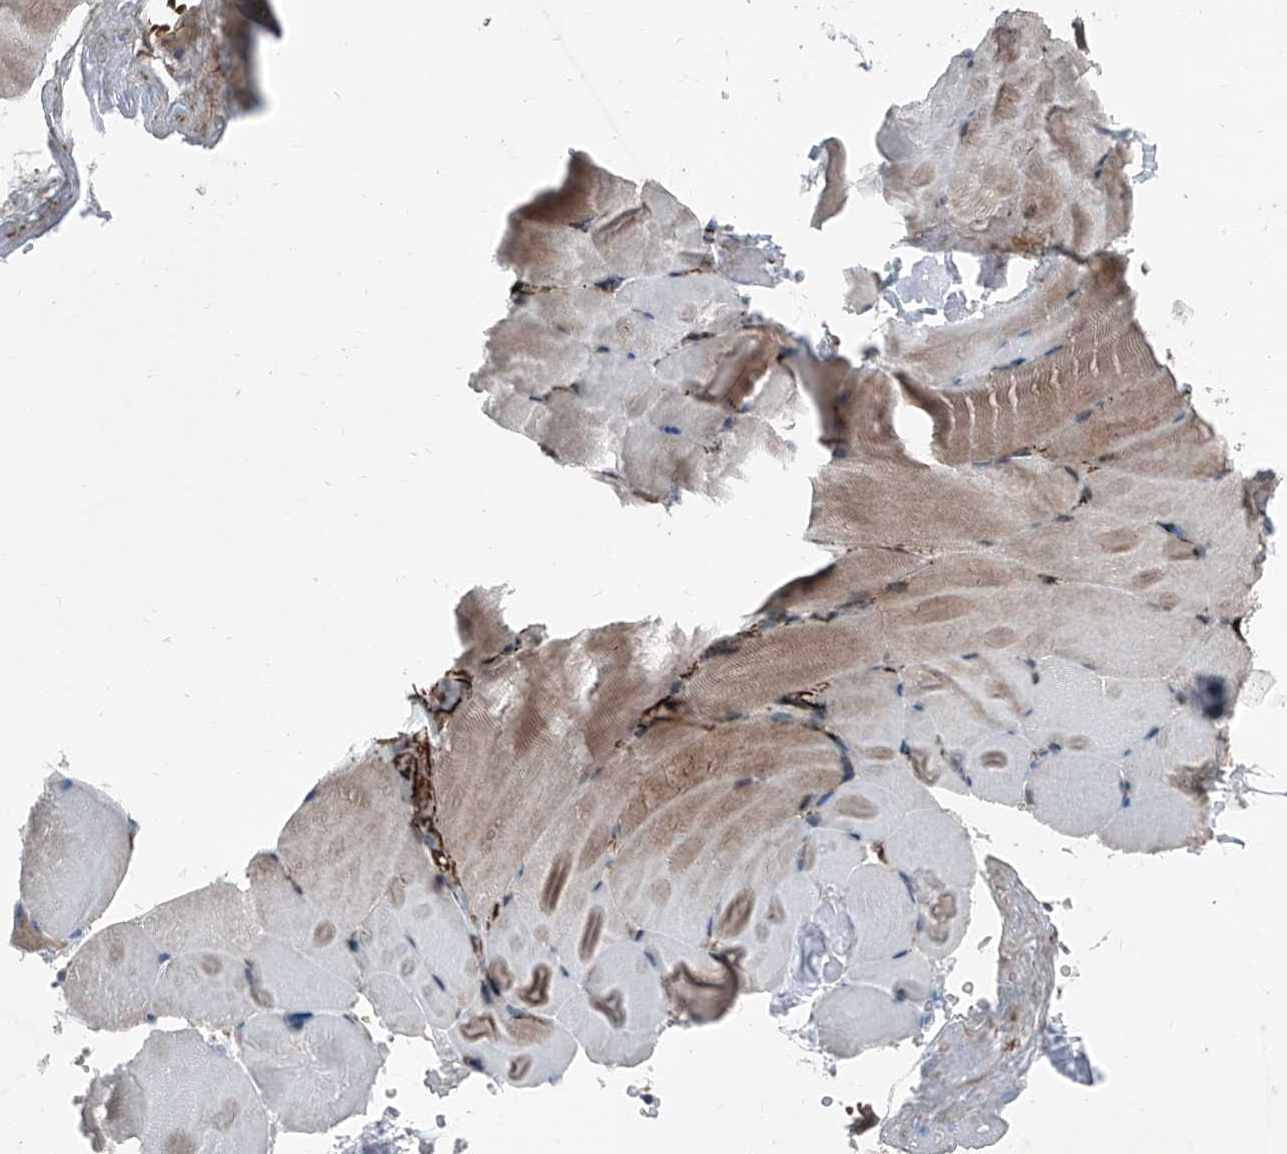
{"staining": {"intensity": "moderate", "quantity": "<25%", "location": "cytoplasmic/membranous"}, "tissue": "skeletal muscle", "cell_type": "Myocytes", "image_type": "normal", "snomed": [{"axis": "morphology", "description": "Normal tissue, NOS"}, {"axis": "topography", "description": "Skeletal muscle"}, {"axis": "topography", "description": "Parathyroid gland"}], "caption": "Myocytes show low levels of moderate cytoplasmic/membranous staining in approximately <25% of cells in benign human skeletal muscle. Using DAB (3,3'-diaminobenzidine) (brown) and hematoxylin (blue) stains, captured at high magnification using brightfield microscopy.", "gene": "COA7", "patient": {"sex": "female", "age": 37}}